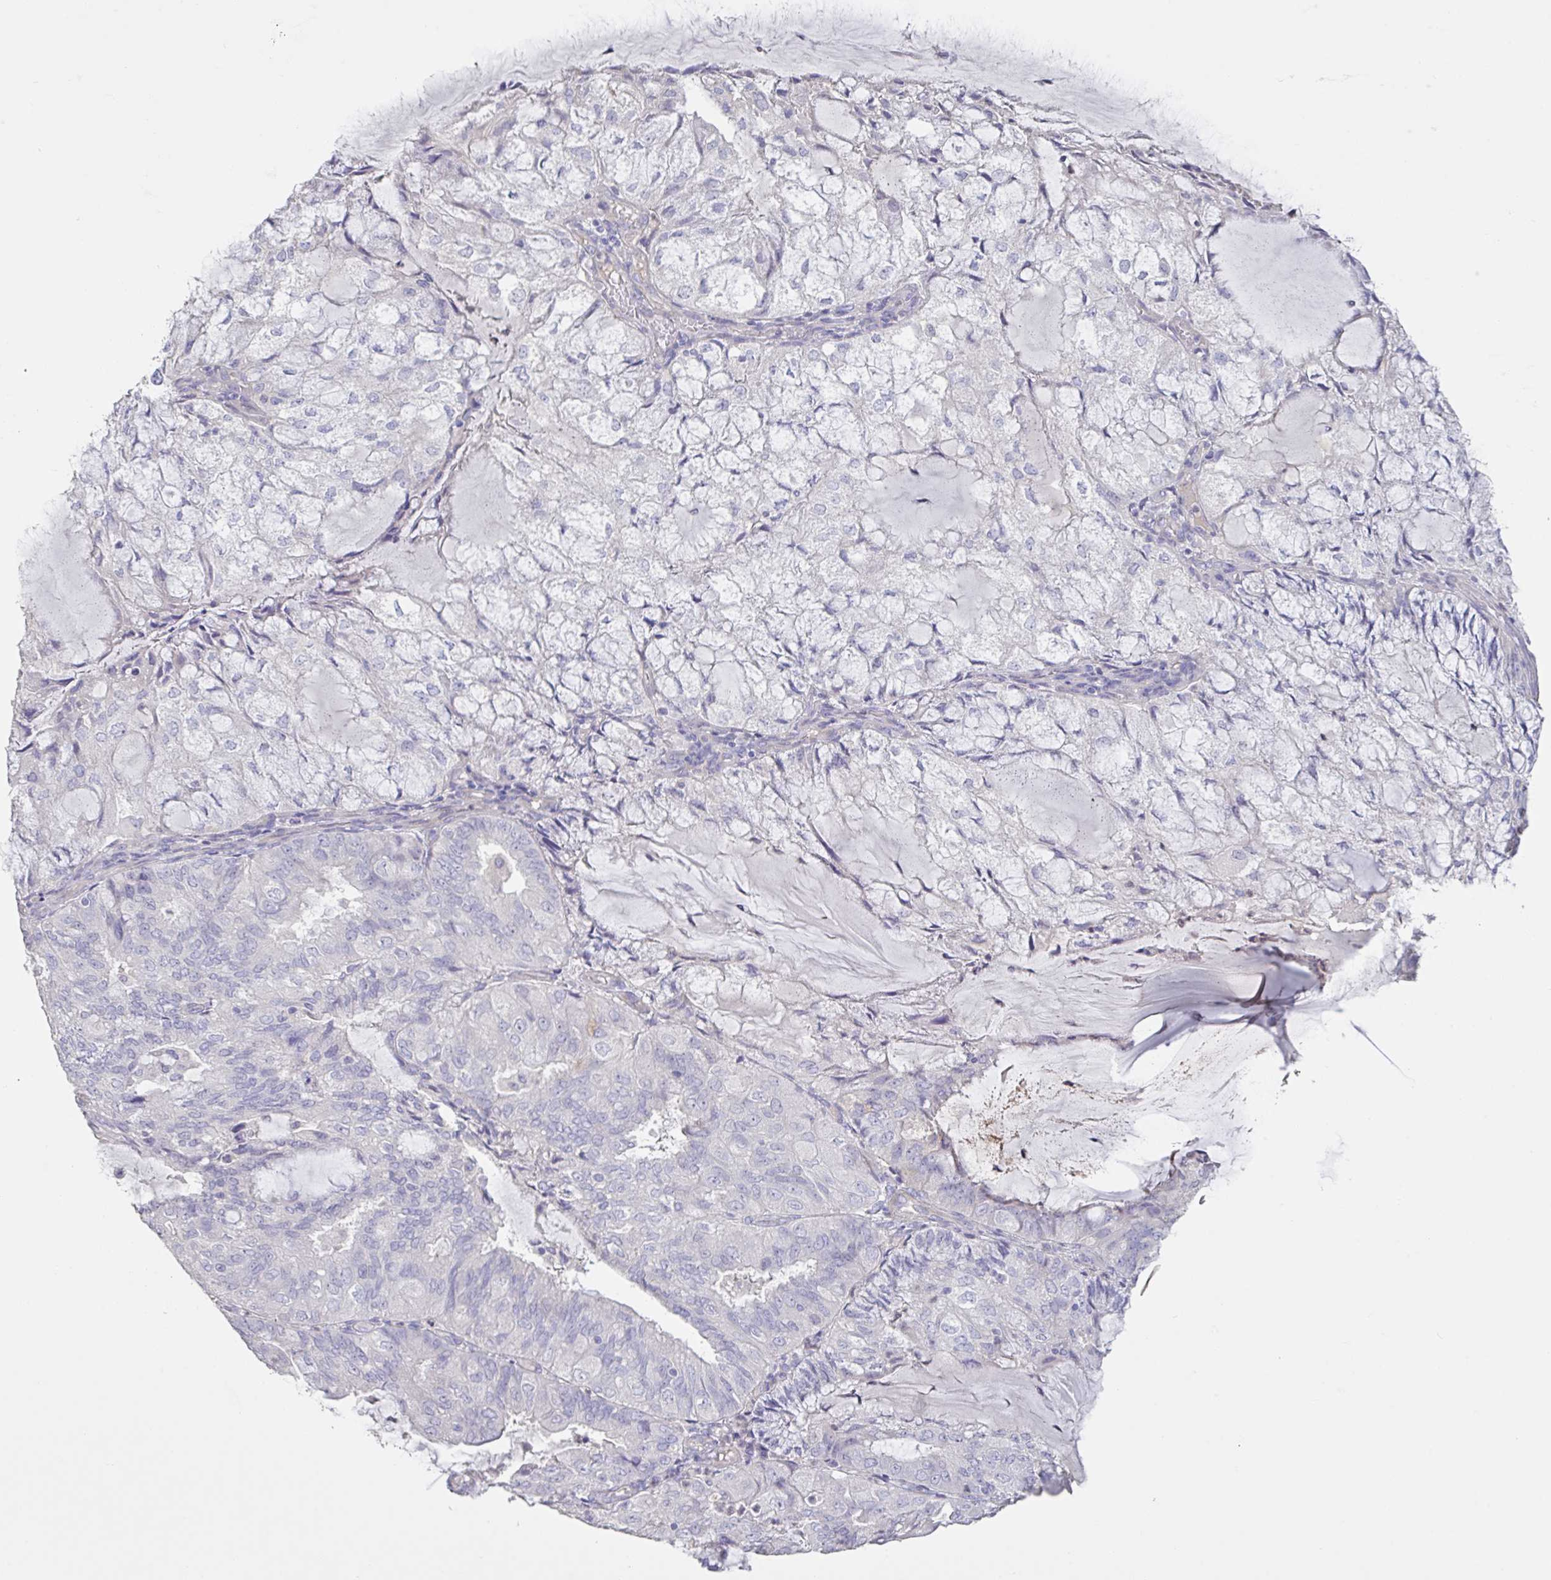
{"staining": {"intensity": "negative", "quantity": "none", "location": "none"}, "tissue": "endometrial cancer", "cell_type": "Tumor cells", "image_type": "cancer", "snomed": [{"axis": "morphology", "description": "Adenocarcinoma, NOS"}, {"axis": "topography", "description": "Endometrium"}], "caption": "IHC histopathology image of neoplastic tissue: human endometrial cancer (adenocarcinoma) stained with DAB (3,3'-diaminobenzidine) displays no significant protein expression in tumor cells.", "gene": "PYGM", "patient": {"sex": "female", "age": 81}}